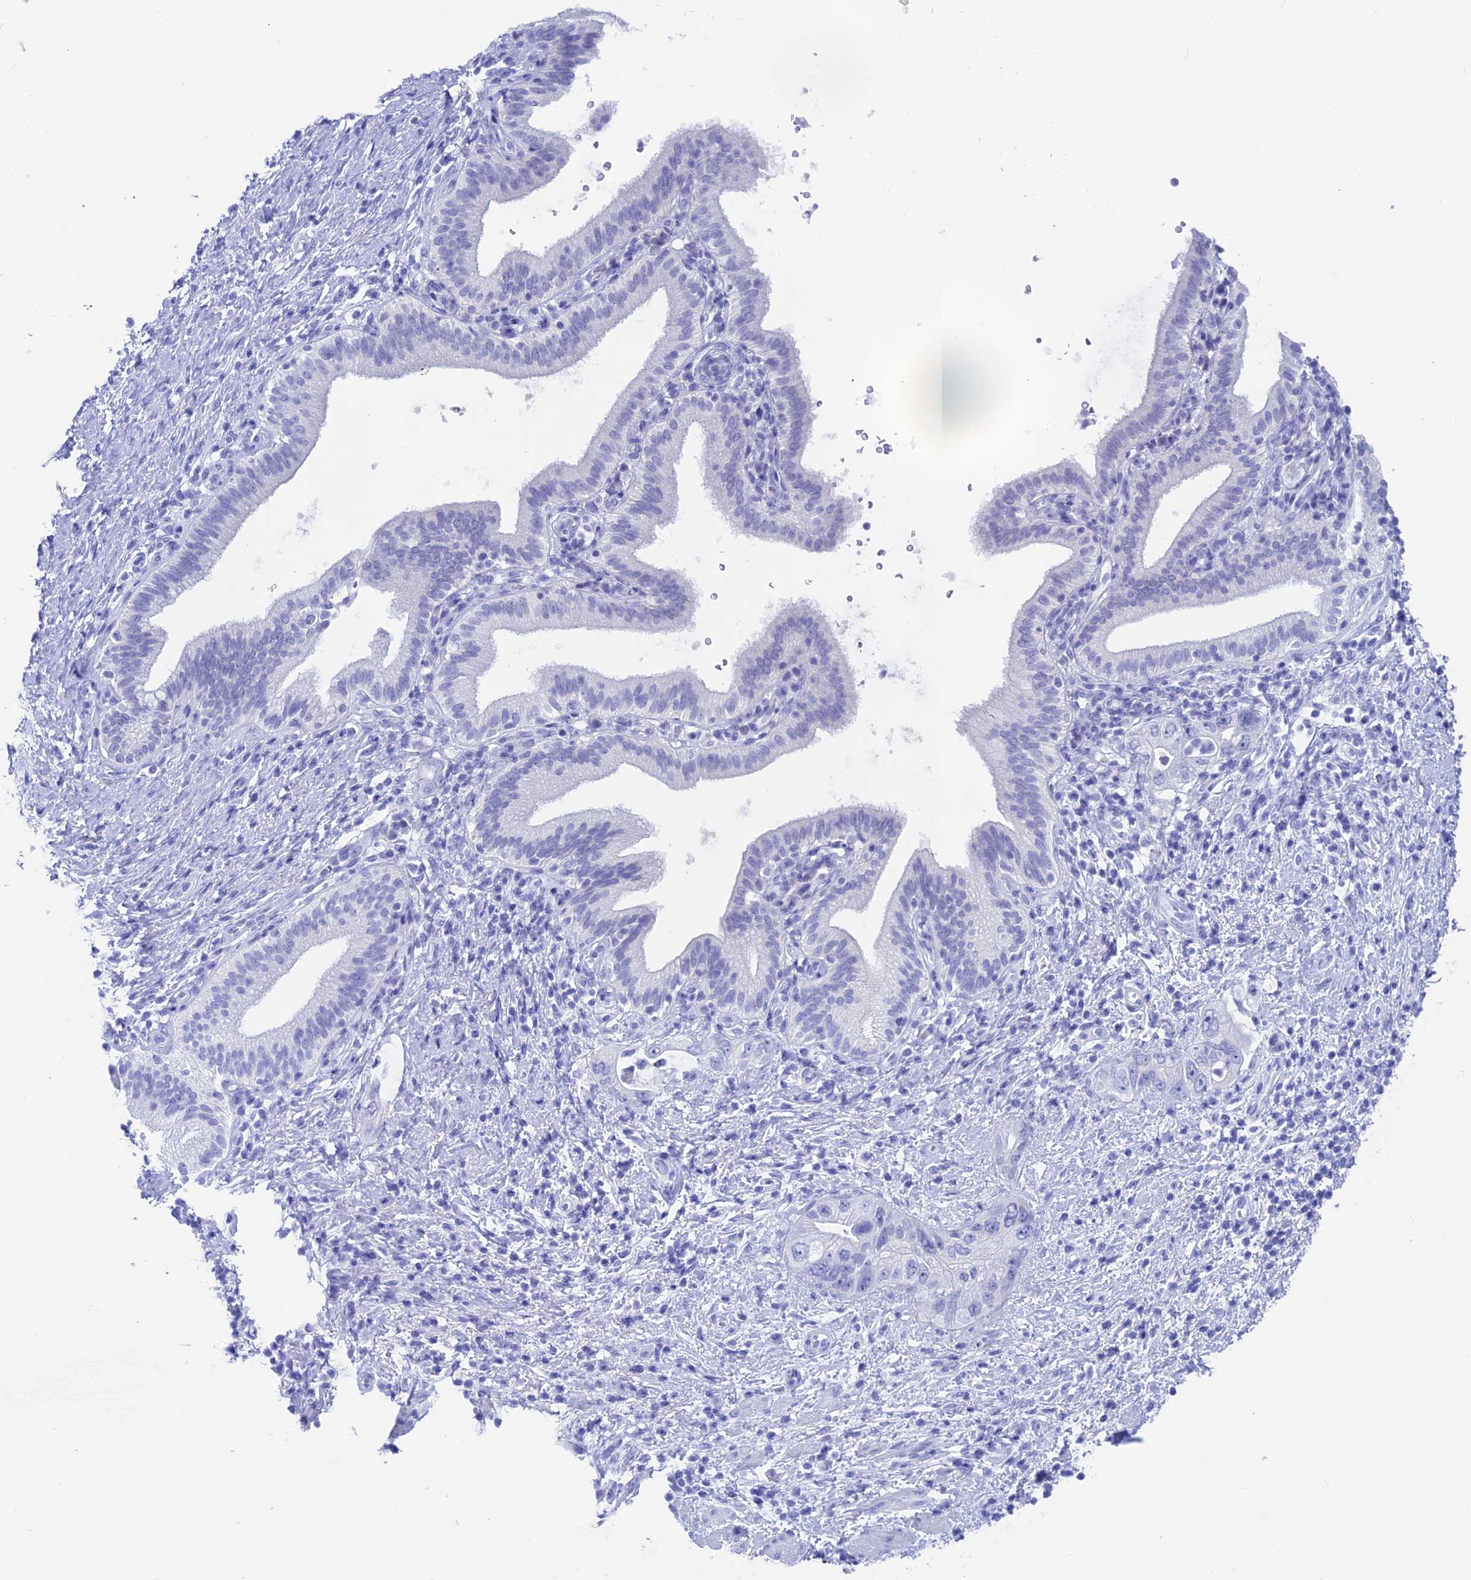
{"staining": {"intensity": "negative", "quantity": "none", "location": "none"}, "tissue": "pancreatic cancer", "cell_type": "Tumor cells", "image_type": "cancer", "snomed": [{"axis": "morphology", "description": "Adenocarcinoma, NOS"}, {"axis": "topography", "description": "Pancreas"}], "caption": "This is an IHC micrograph of human pancreatic cancer (adenocarcinoma). There is no positivity in tumor cells.", "gene": "SNTN", "patient": {"sex": "female", "age": 73}}